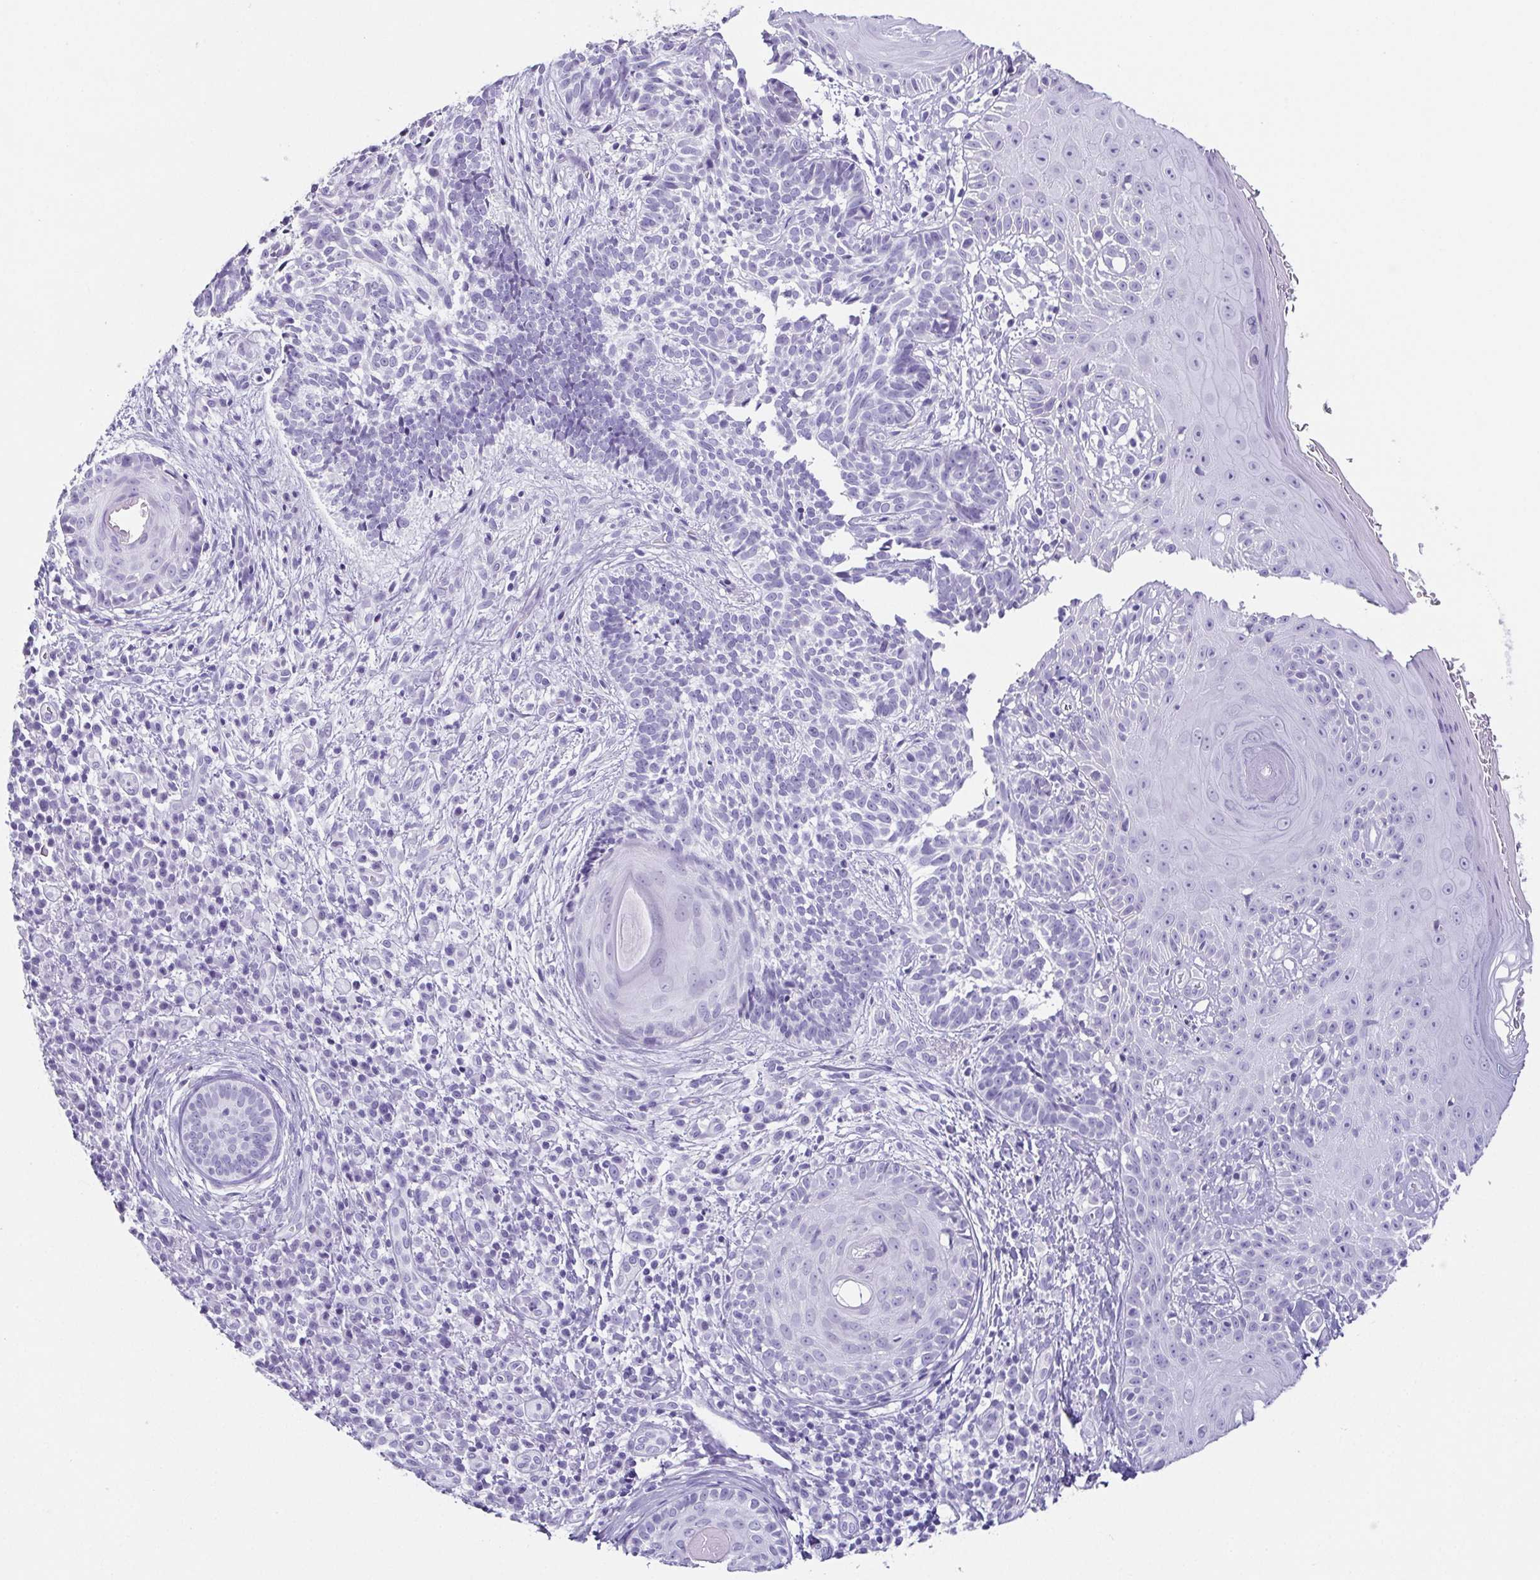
{"staining": {"intensity": "negative", "quantity": "none", "location": "none"}, "tissue": "skin cancer", "cell_type": "Tumor cells", "image_type": "cancer", "snomed": [{"axis": "morphology", "description": "Basal cell carcinoma"}, {"axis": "topography", "description": "Skin"}], "caption": "A micrograph of human skin basal cell carcinoma is negative for staining in tumor cells.", "gene": "ESX1", "patient": {"sex": "male", "age": 65}}